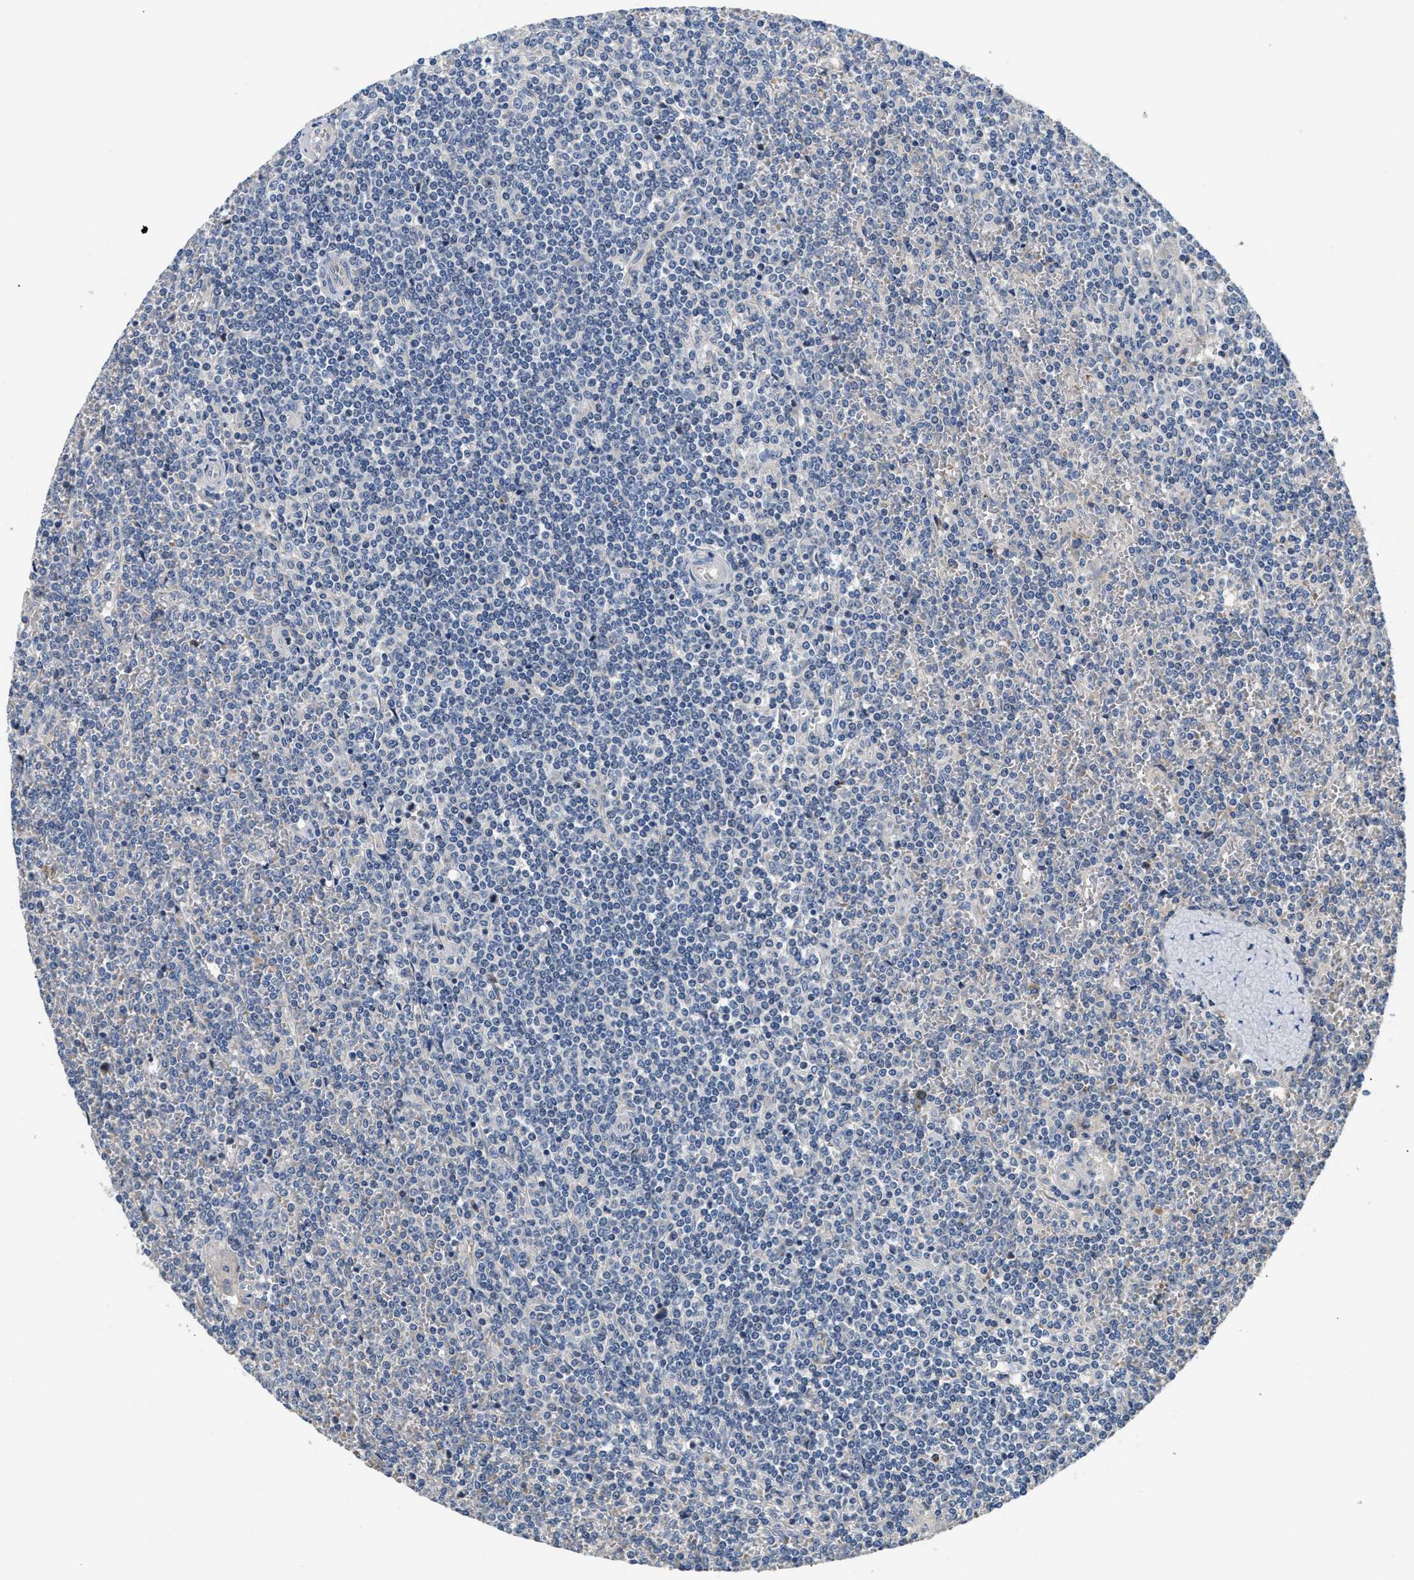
{"staining": {"intensity": "negative", "quantity": "none", "location": "none"}, "tissue": "lymphoma", "cell_type": "Tumor cells", "image_type": "cancer", "snomed": [{"axis": "morphology", "description": "Malignant lymphoma, non-Hodgkin's type, Low grade"}, {"axis": "topography", "description": "Spleen"}], "caption": "Lymphoma stained for a protein using immunohistochemistry displays no staining tumor cells.", "gene": "IL17RC", "patient": {"sex": "female", "age": 19}}